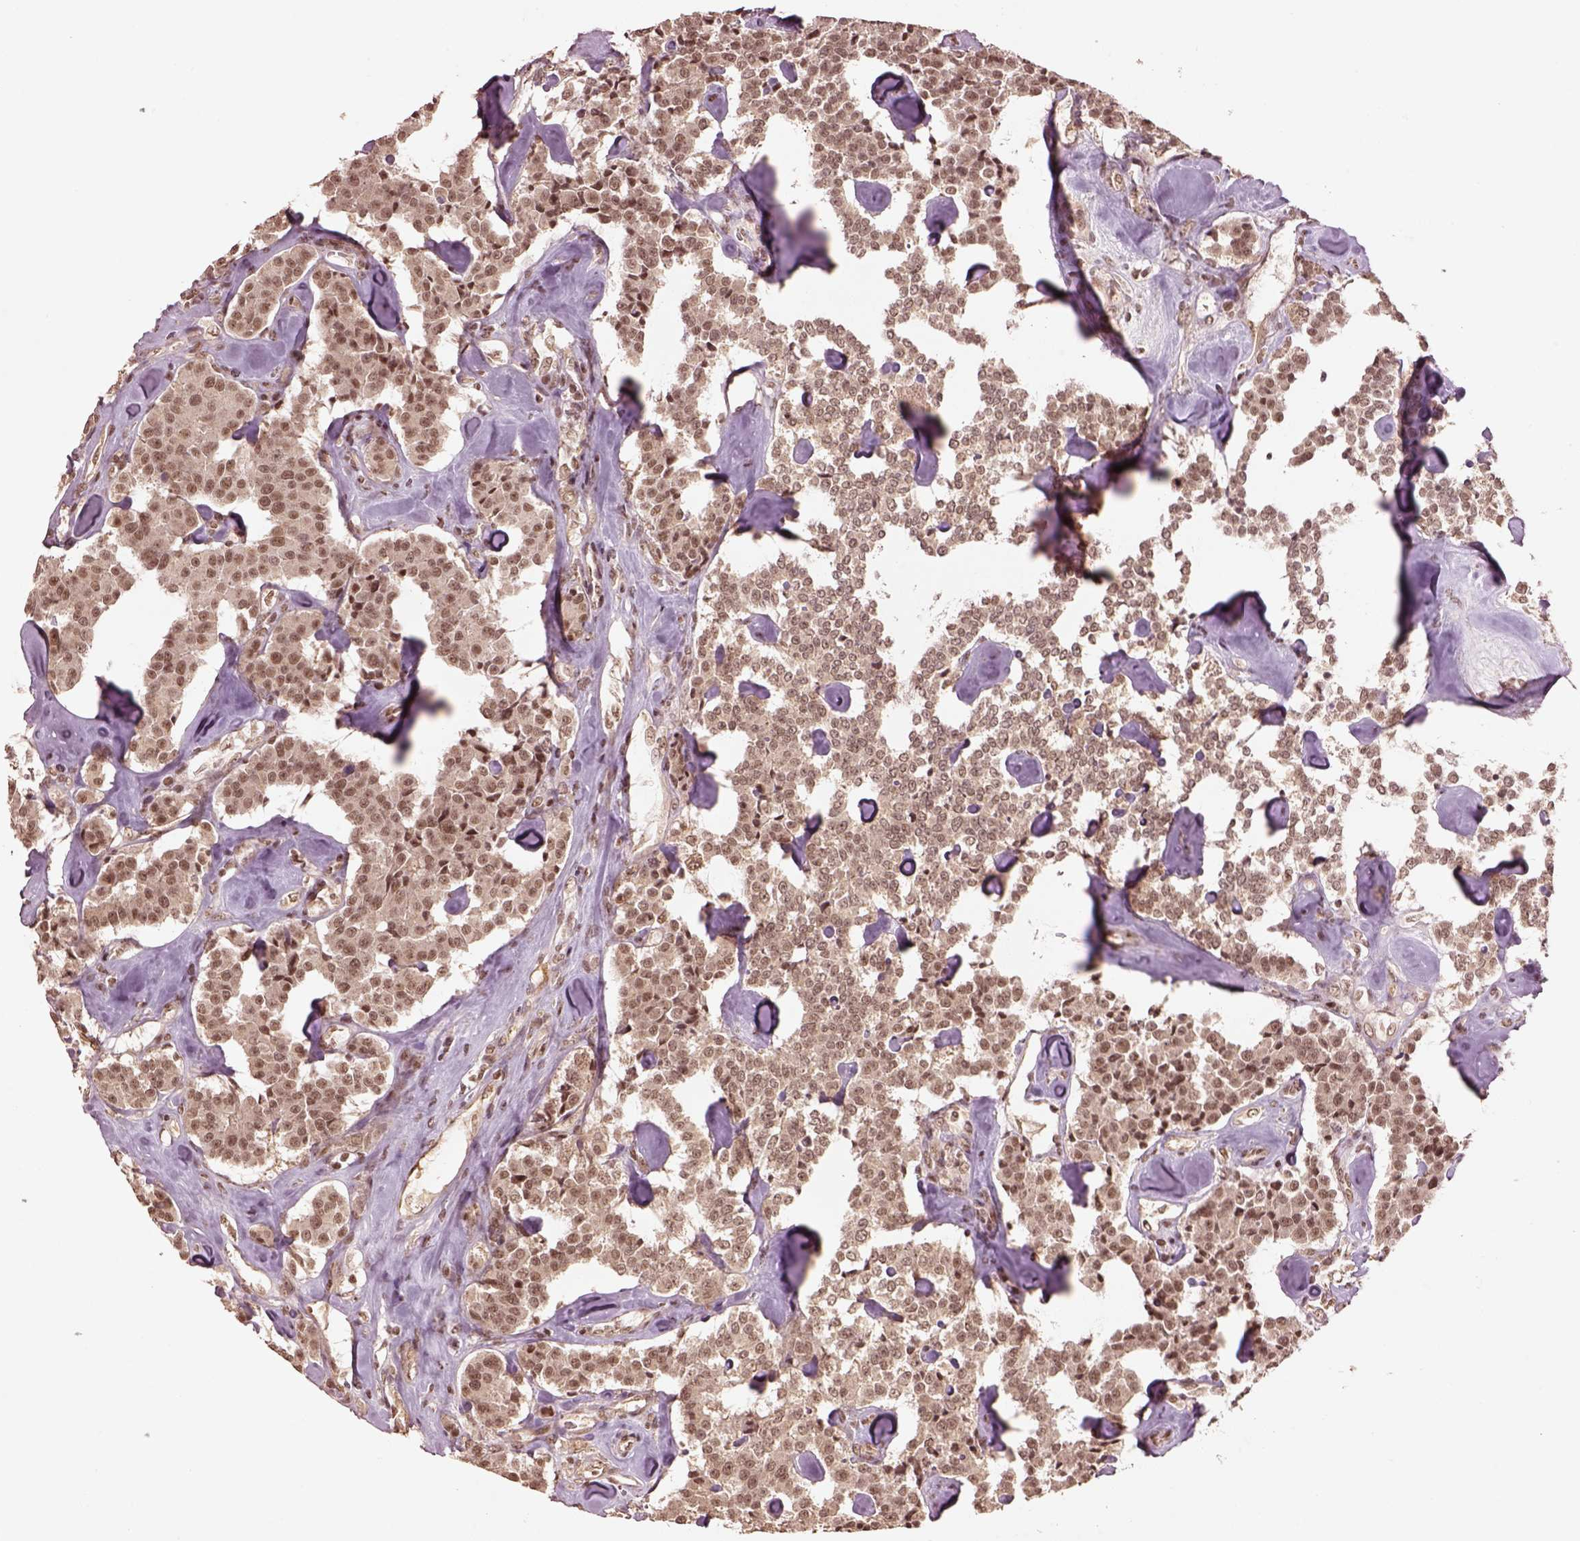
{"staining": {"intensity": "moderate", "quantity": ">75%", "location": "nuclear"}, "tissue": "carcinoid", "cell_type": "Tumor cells", "image_type": "cancer", "snomed": [{"axis": "morphology", "description": "Carcinoid, malignant, NOS"}, {"axis": "topography", "description": "Pancreas"}], "caption": "DAB (3,3'-diaminobenzidine) immunohistochemical staining of carcinoid shows moderate nuclear protein positivity in about >75% of tumor cells.", "gene": "BRD9", "patient": {"sex": "male", "age": 41}}